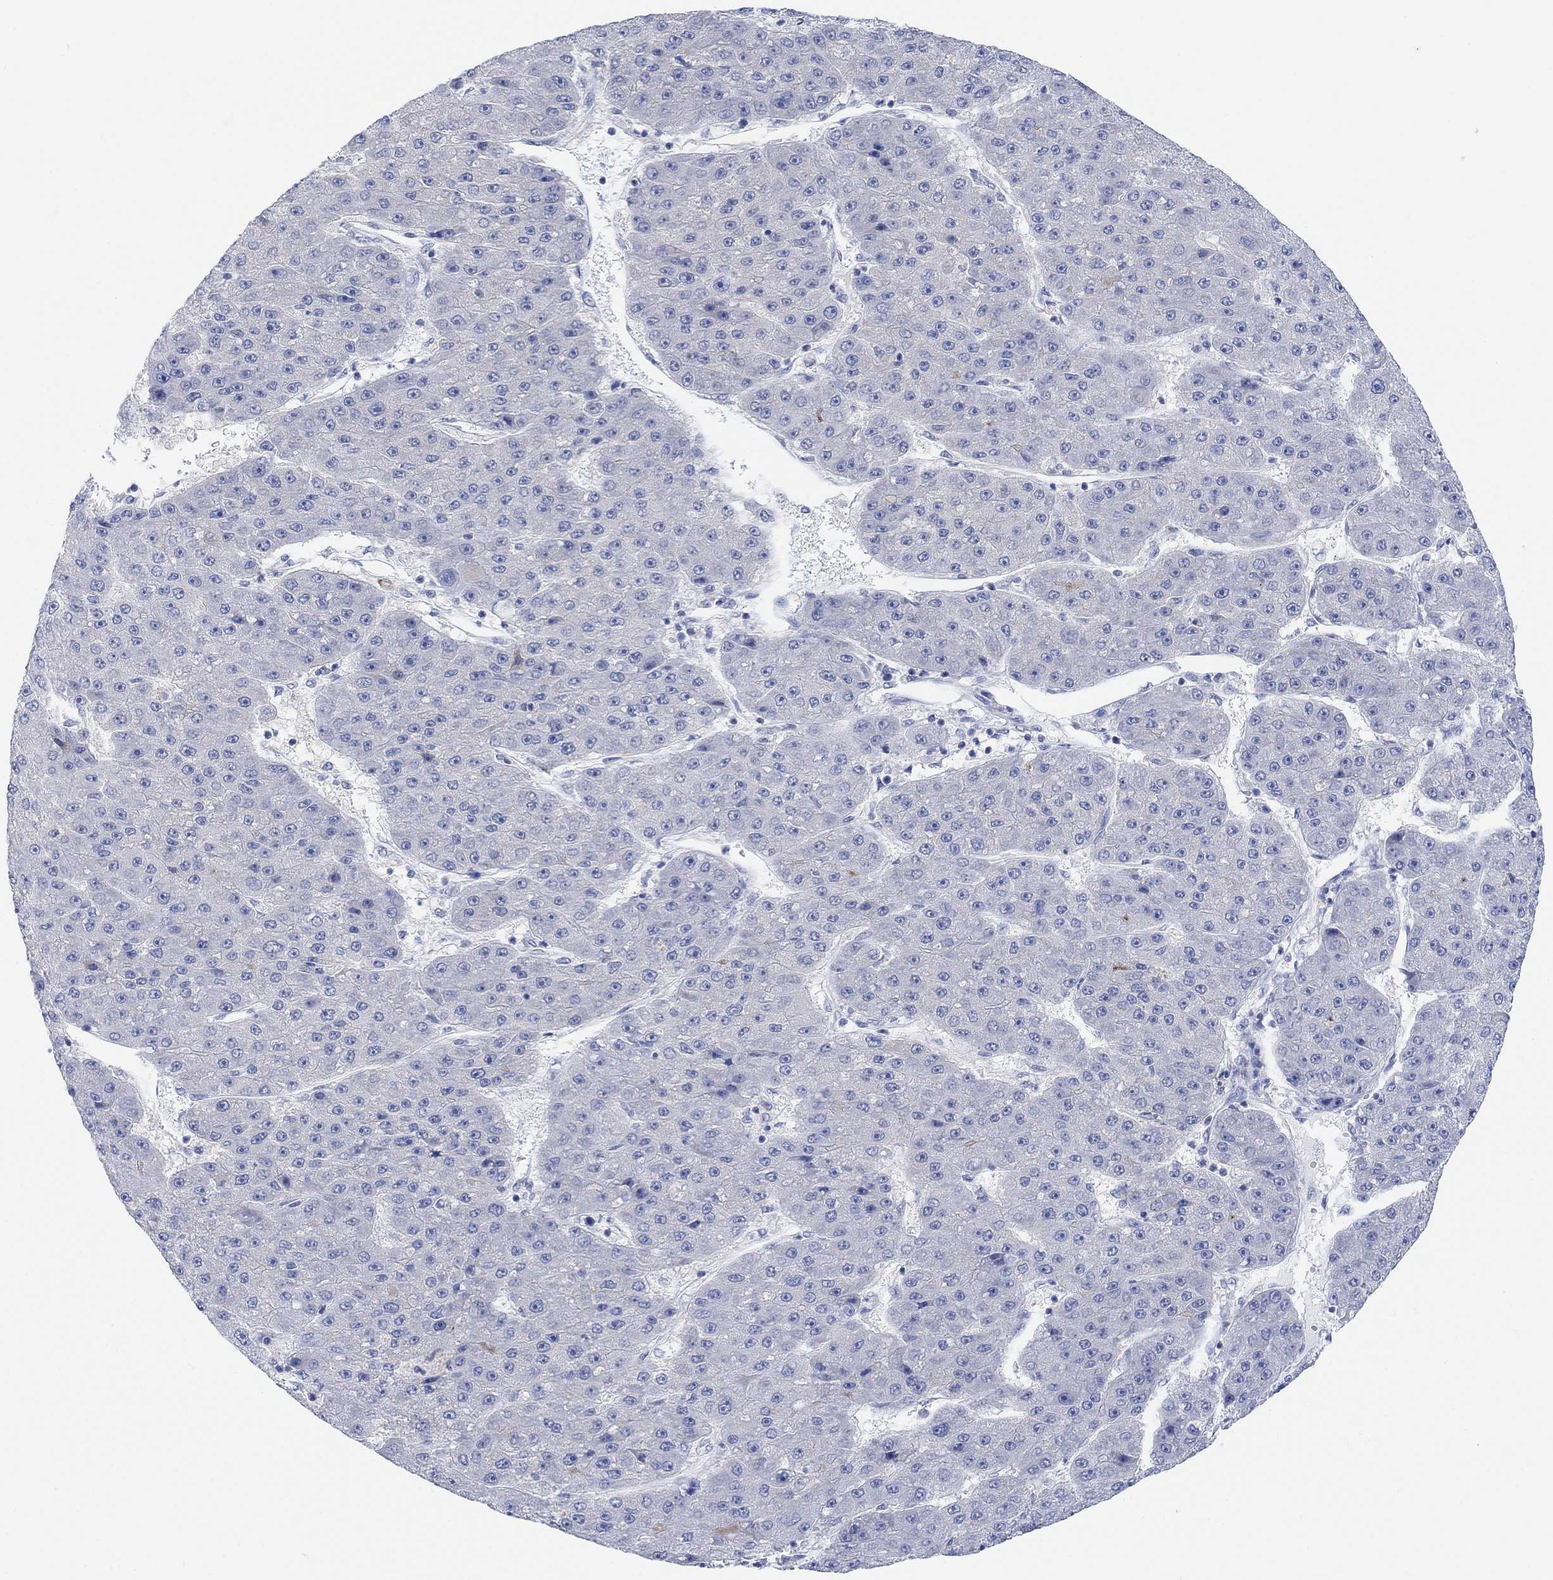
{"staining": {"intensity": "negative", "quantity": "none", "location": "none"}, "tissue": "liver cancer", "cell_type": "Tumor cells", "image_type": "cancer", "snomed": [{"axis": "morphology", "description": "Carcinoma, Hepatocellular, NOS"}, {"axis": "topography", "description": "Liver"}], "caption": "The photomicrograph demonstrates no significant expression in tumor cells of hepatocellular carcinoma (liver).", "gene": "RIMS1", "patient": {"sex": "male", "age": 67}}